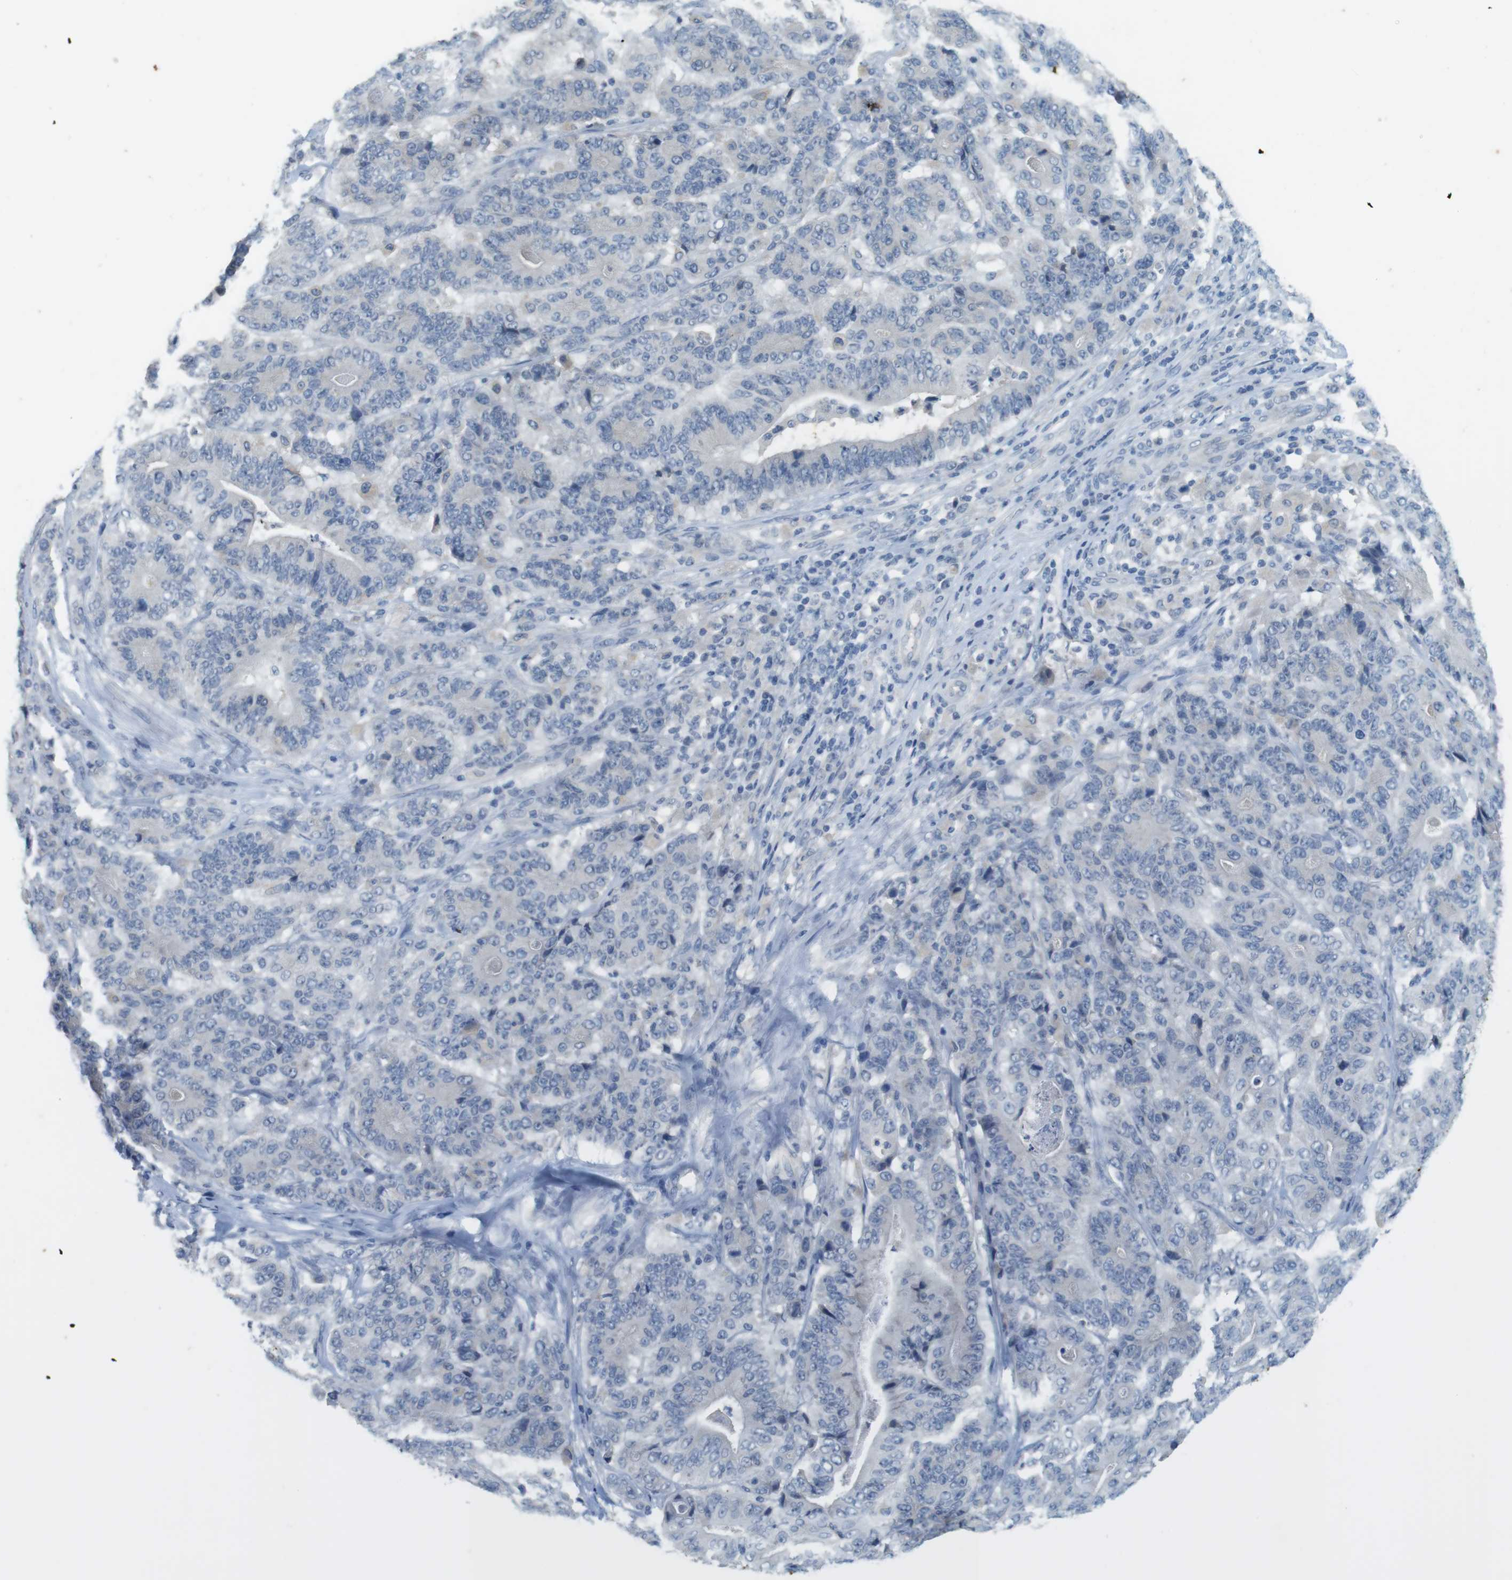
{"staining": {"intensity": "weak", "quantity": "<25%", "location": "cytoplasmic/membranous"}, "tissue": "stomach cancer", "cell_type": "Tumor cells", "image_type": "cancer", "snomed": [{"axis": "morphology", "description": "Adenocarcinoma, NOS"}, {"axis": "topography", "description": "Stomach"}], "caption": "Human adenocarcinoma (stomach) stained for a protein using immunohistochemistry (IHC) demonstrates no expression in tumor cells.", "gene": "MUC5B", "patient": {"sex": "female", "age": 73}}